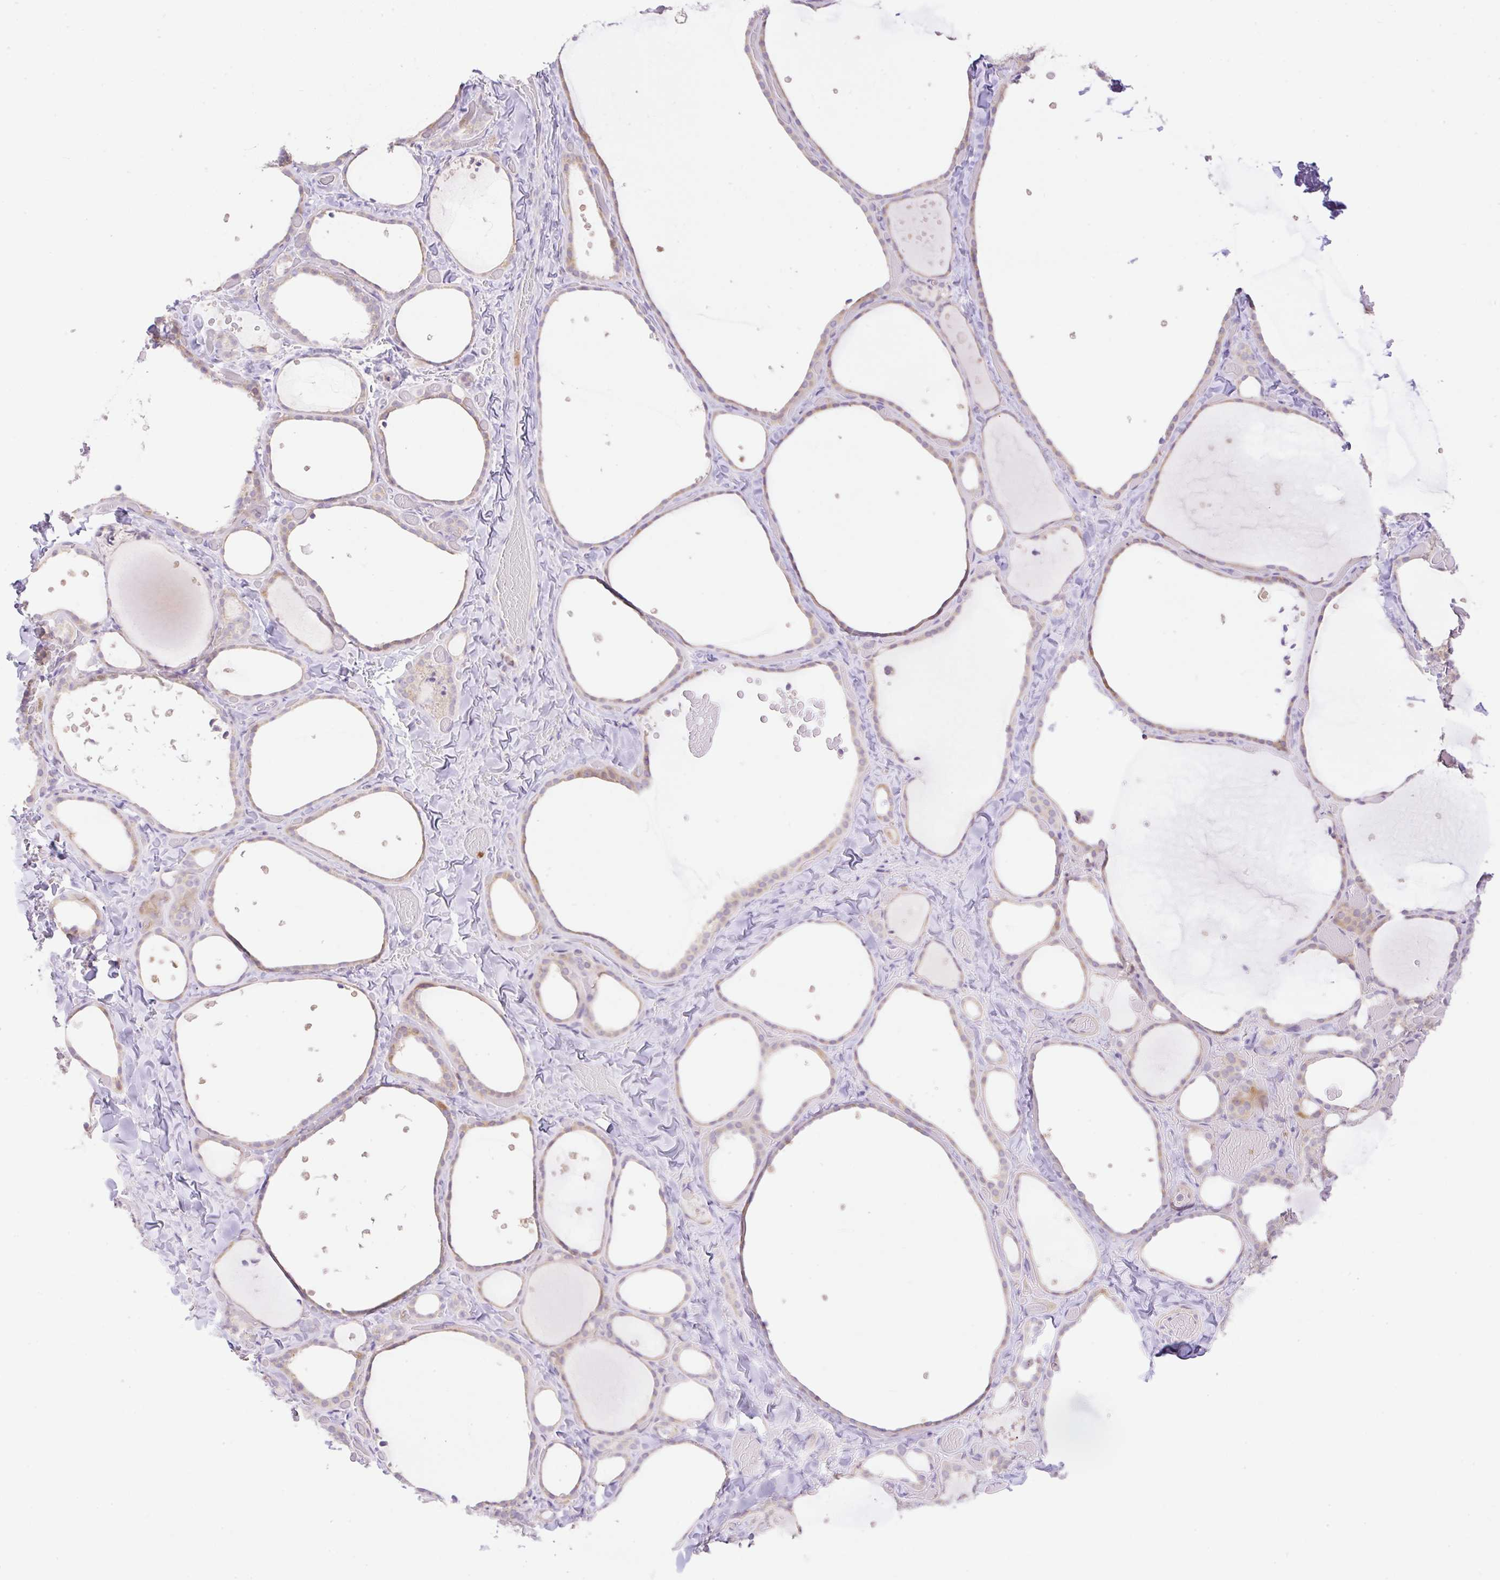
{"staining": {"intensity": "moderate", "quantity": "25%-75%", "location": "cytoplasmic/membranous"}, "tissue": "thyroid gland", "cell_type": "Glandular cells", "image_type": "normal", "snomed": [{"axis": "morphology", "description": "Normal tissue, NOS"}, {"axis": "topography", "description": "Thyroid gland"}], "caption": "A histopathology image showing moderate cytoplasmic/membranous positivity in approximately 25%-75% of glandular cells in unremarkable thyroid gland, as visualized by brown immunohistochemical staining.", "gene": "VPS25", "patient": {"sex": "female", "age": 36}}